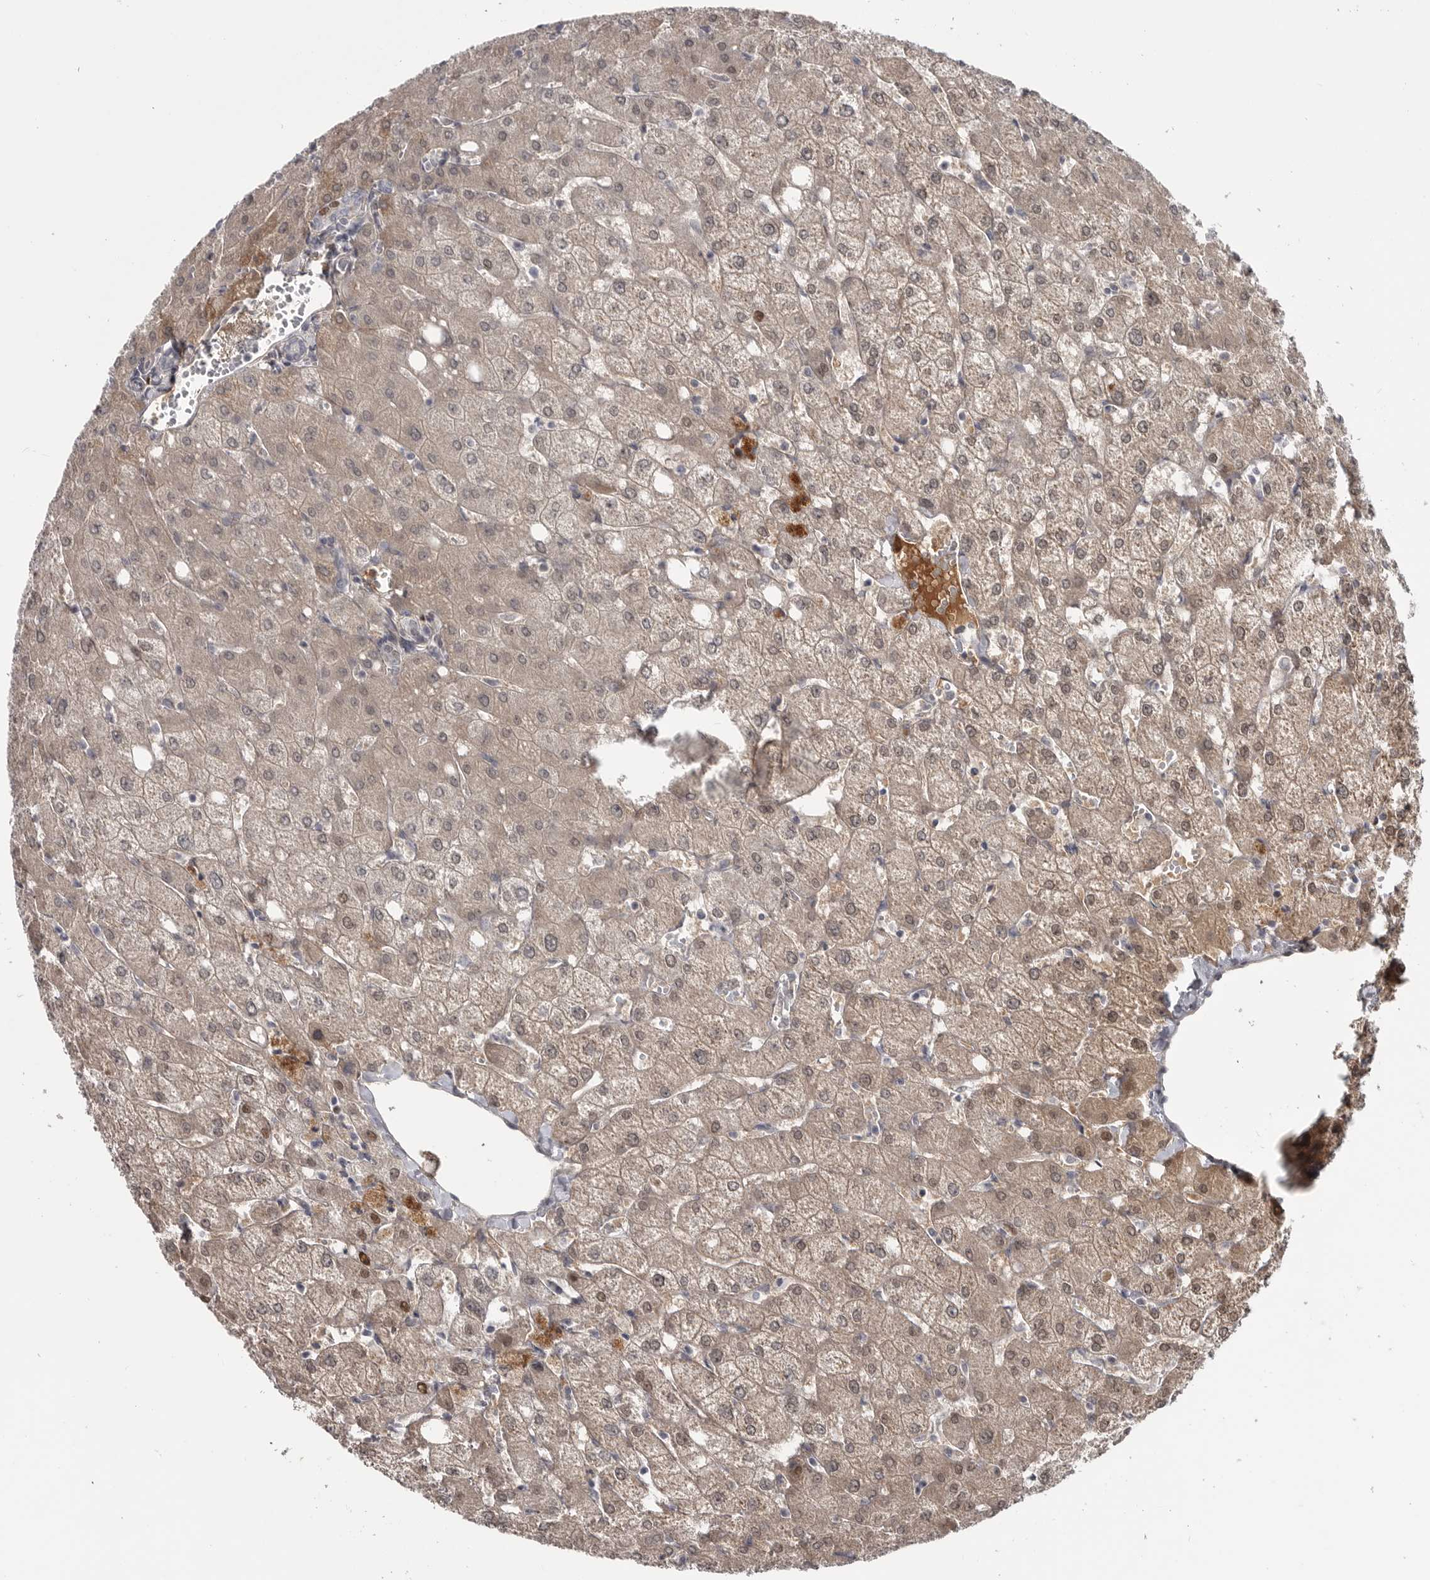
{"staining": {"intensity": "negative", "quantity": "none", "location": "none"}, "tissue": "liver", "cell_type": "Cholangiocytes", "image_type": "normal", "snomed": [{"axis": "morphology", "description": "Normal tissue, NOS"}, {"axis": "topography", "description": "Liver"}], "caption": "There is no significant staining in cholangiocytes of liver. Nuclei are stained in blue.", "gene": "ZNF277", "patient": {"sex": "female", "age": 54}}